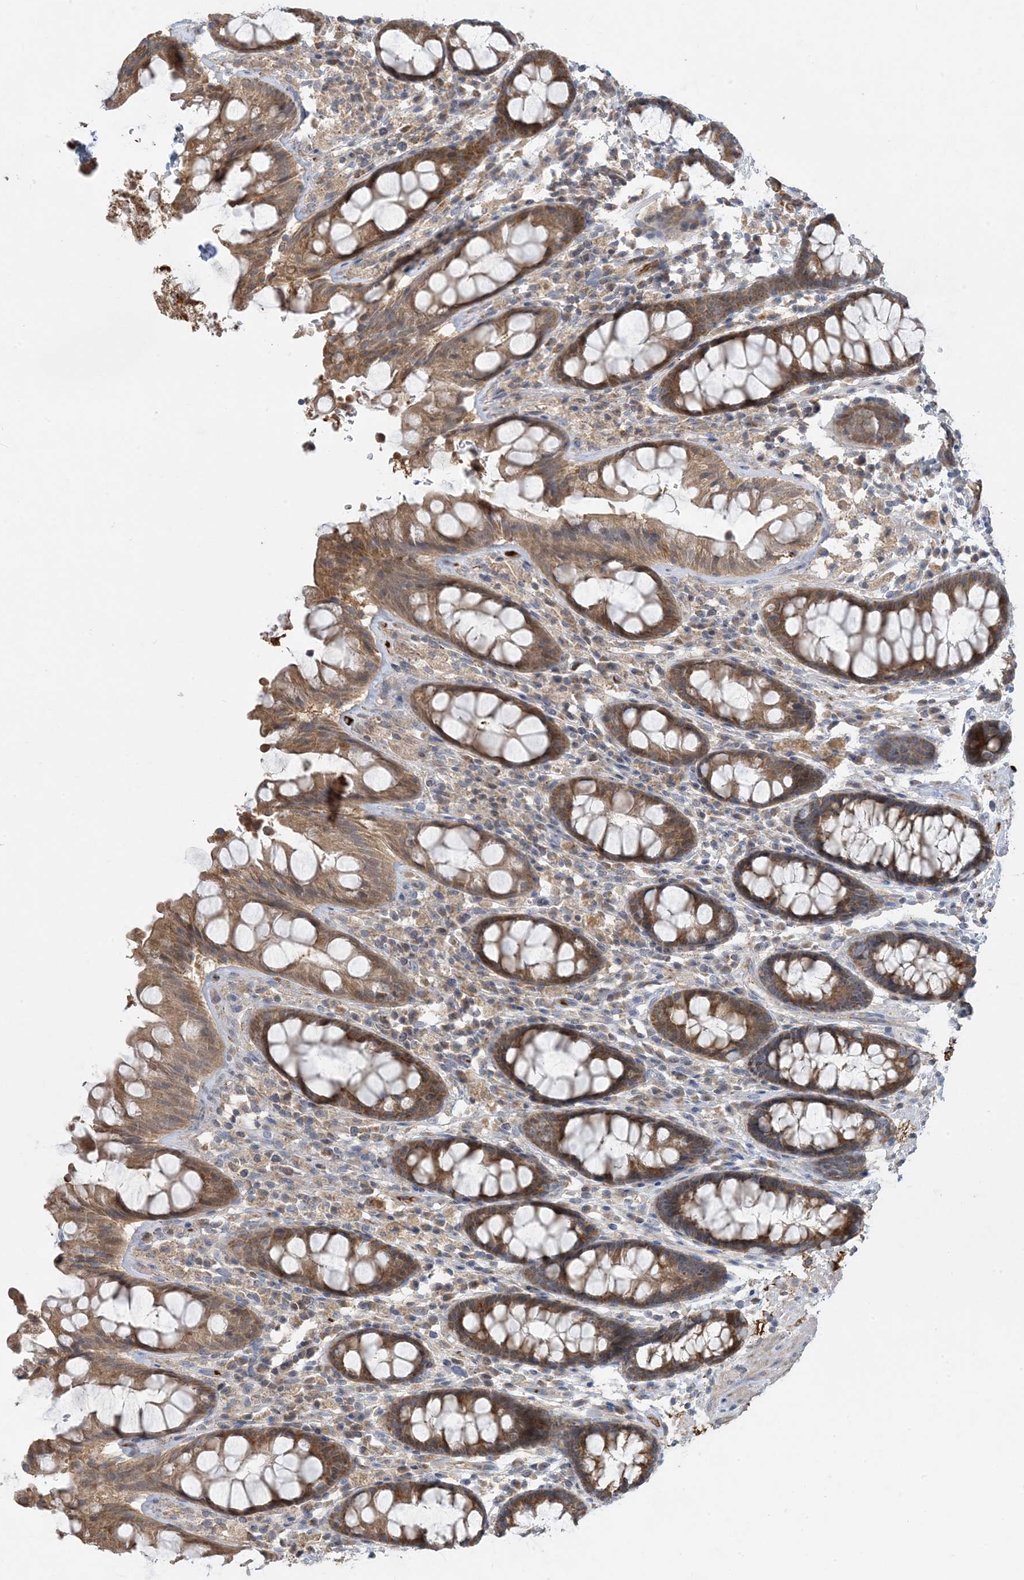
{"staining": {"intensity": "moderate", "quantity": ">75%", "location": "cytoplasmic/membranous"}, "tissue": "rectum", "cell_type": "Glandular cells", "image_type": "normal", "snomed": [{"axis": "morphology", "description": "Normal tissue, NOS"}, {"axis": "topography", "description": "Rectum"}], "caption": "High-magnification brightfield microscopy of normal rectum stained with DAB (3,3'-diaminobenzidine) (brown) and counterstained with hematoxylin (blue). glandular cells exhibit moderate cytoplasmic/membranous positivity is appreciated in approximately>75% of cells.", "gene": "ECHDC1", "patient": {"sex": "male", "age": 64}}